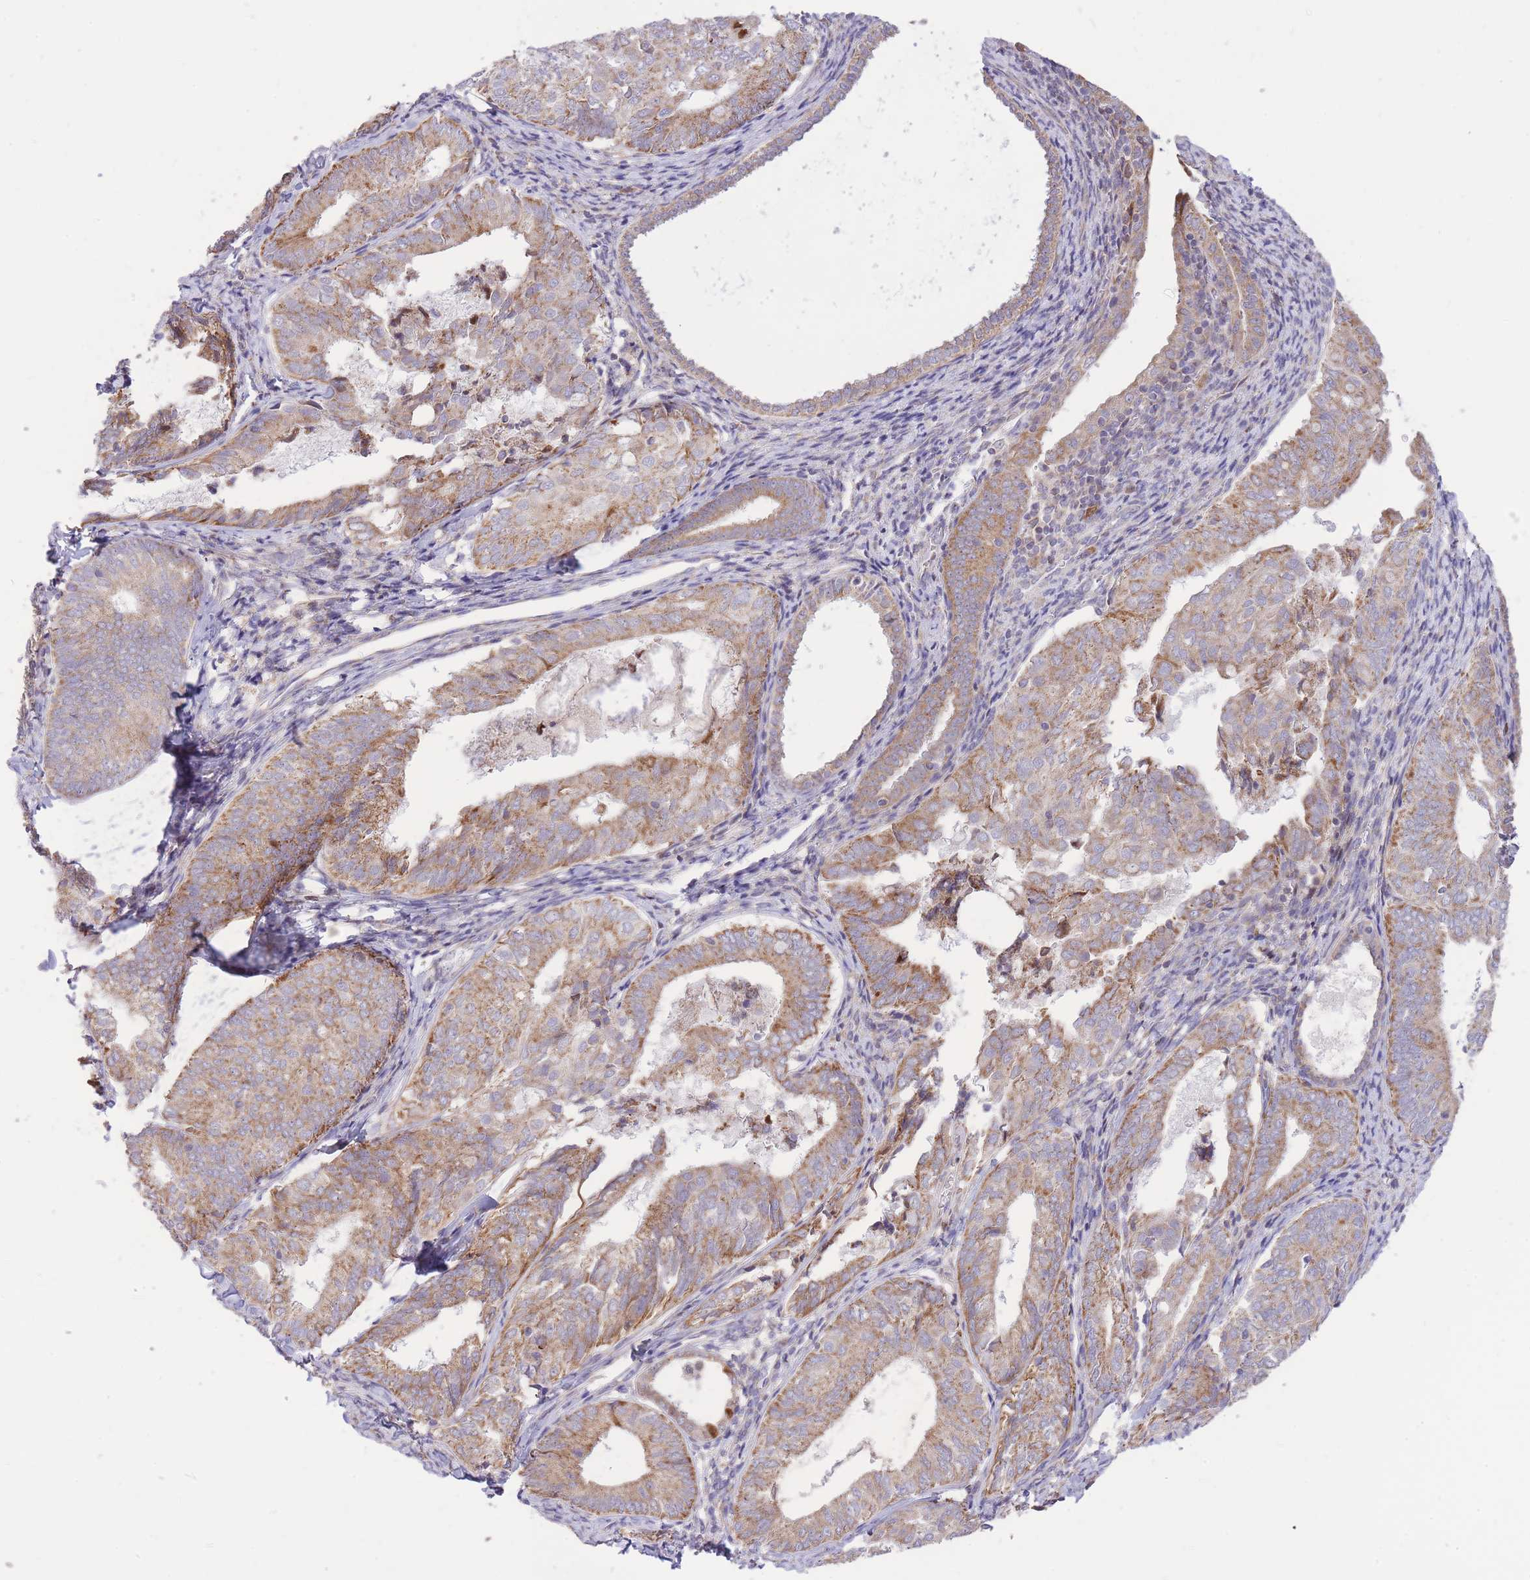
{"staining": {"intensity": "moderate", "quantity": ">75%", "location": "cytoplasmic/membranous"}, "tissue": "endometrial cancer", "cell_type": "Tumor cells", "image_type": "cancer", "snomed": [{"axis": "morphology", "description": "Adenocarcinoma, NOS"}, {"axis": "topography", "description": "Endometrium"}], "caption": "Brown immunohistochemical staining in human endometrial cancer shows moderate cytoplasmic/membranous expression in about >75% of tumor cells.", "gene": "TOPAZ1", "patient": {"sex": "female", "age": 87}}